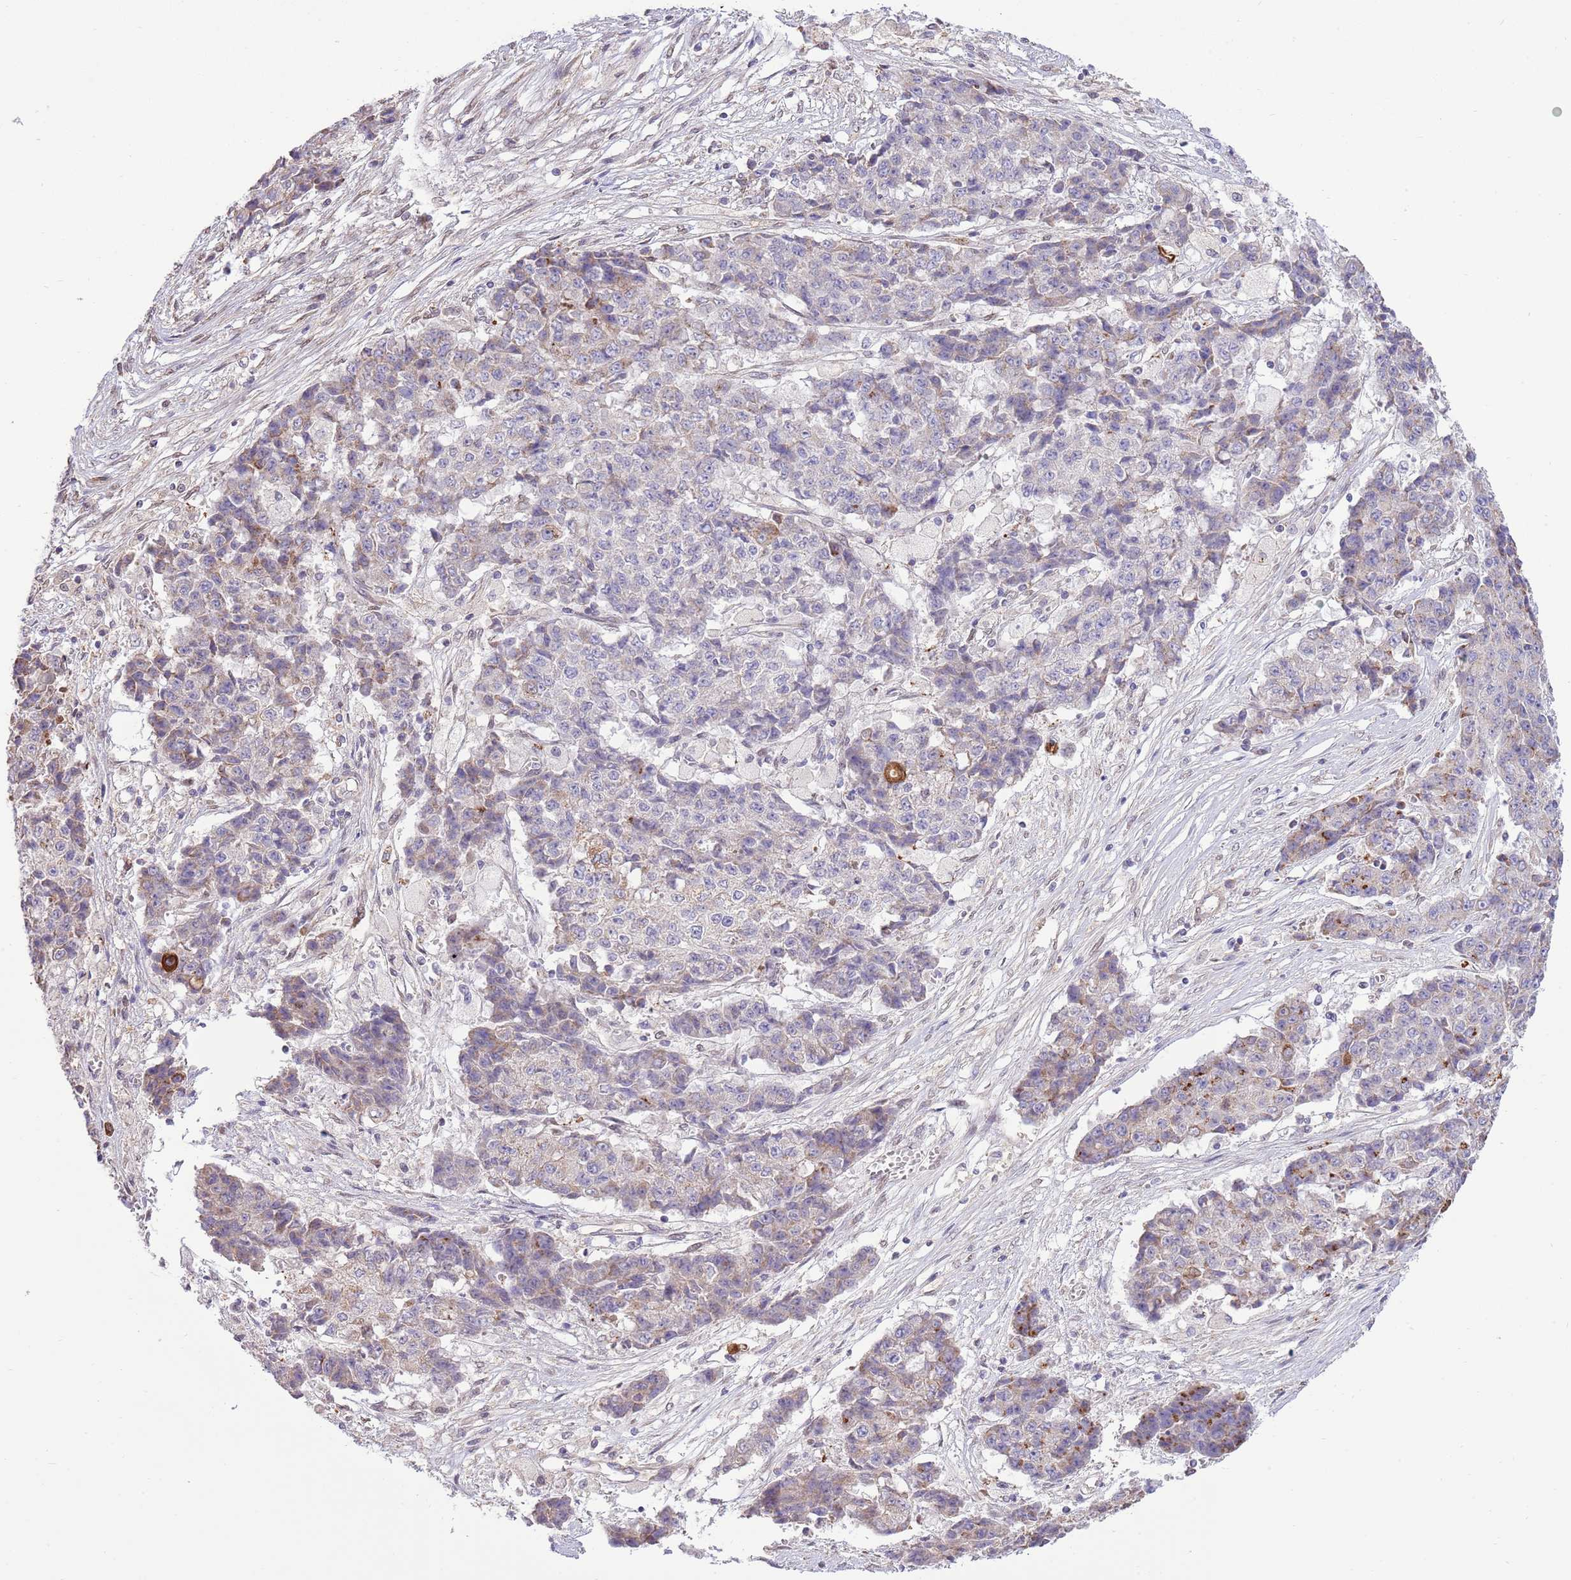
{"staining": {"intensity": "moderate", "quantity": "<25%", "location": "cytoplasmic/membranous"}, "tissue": "ovarian cancer", "cell_type": "Tumor cells", "image_type": "cancer", "snomed": [{"axis": "morphology", "description": "Carcinoma, endometroid"}, {"axis": "topography", "description": "Ovary"}], "caption": "IHC of ovarian endometroid carcinoma demonstrates low levels of moderate cytoplasmic/membranous staining in approximately <25% of tumor cells. Immunohistochemistry (ihc) stains the protein of interest in brown and the nuclei are stained blue.", "gene": "ARL2BP", "patient": {"sex": "female", "age": 42}}